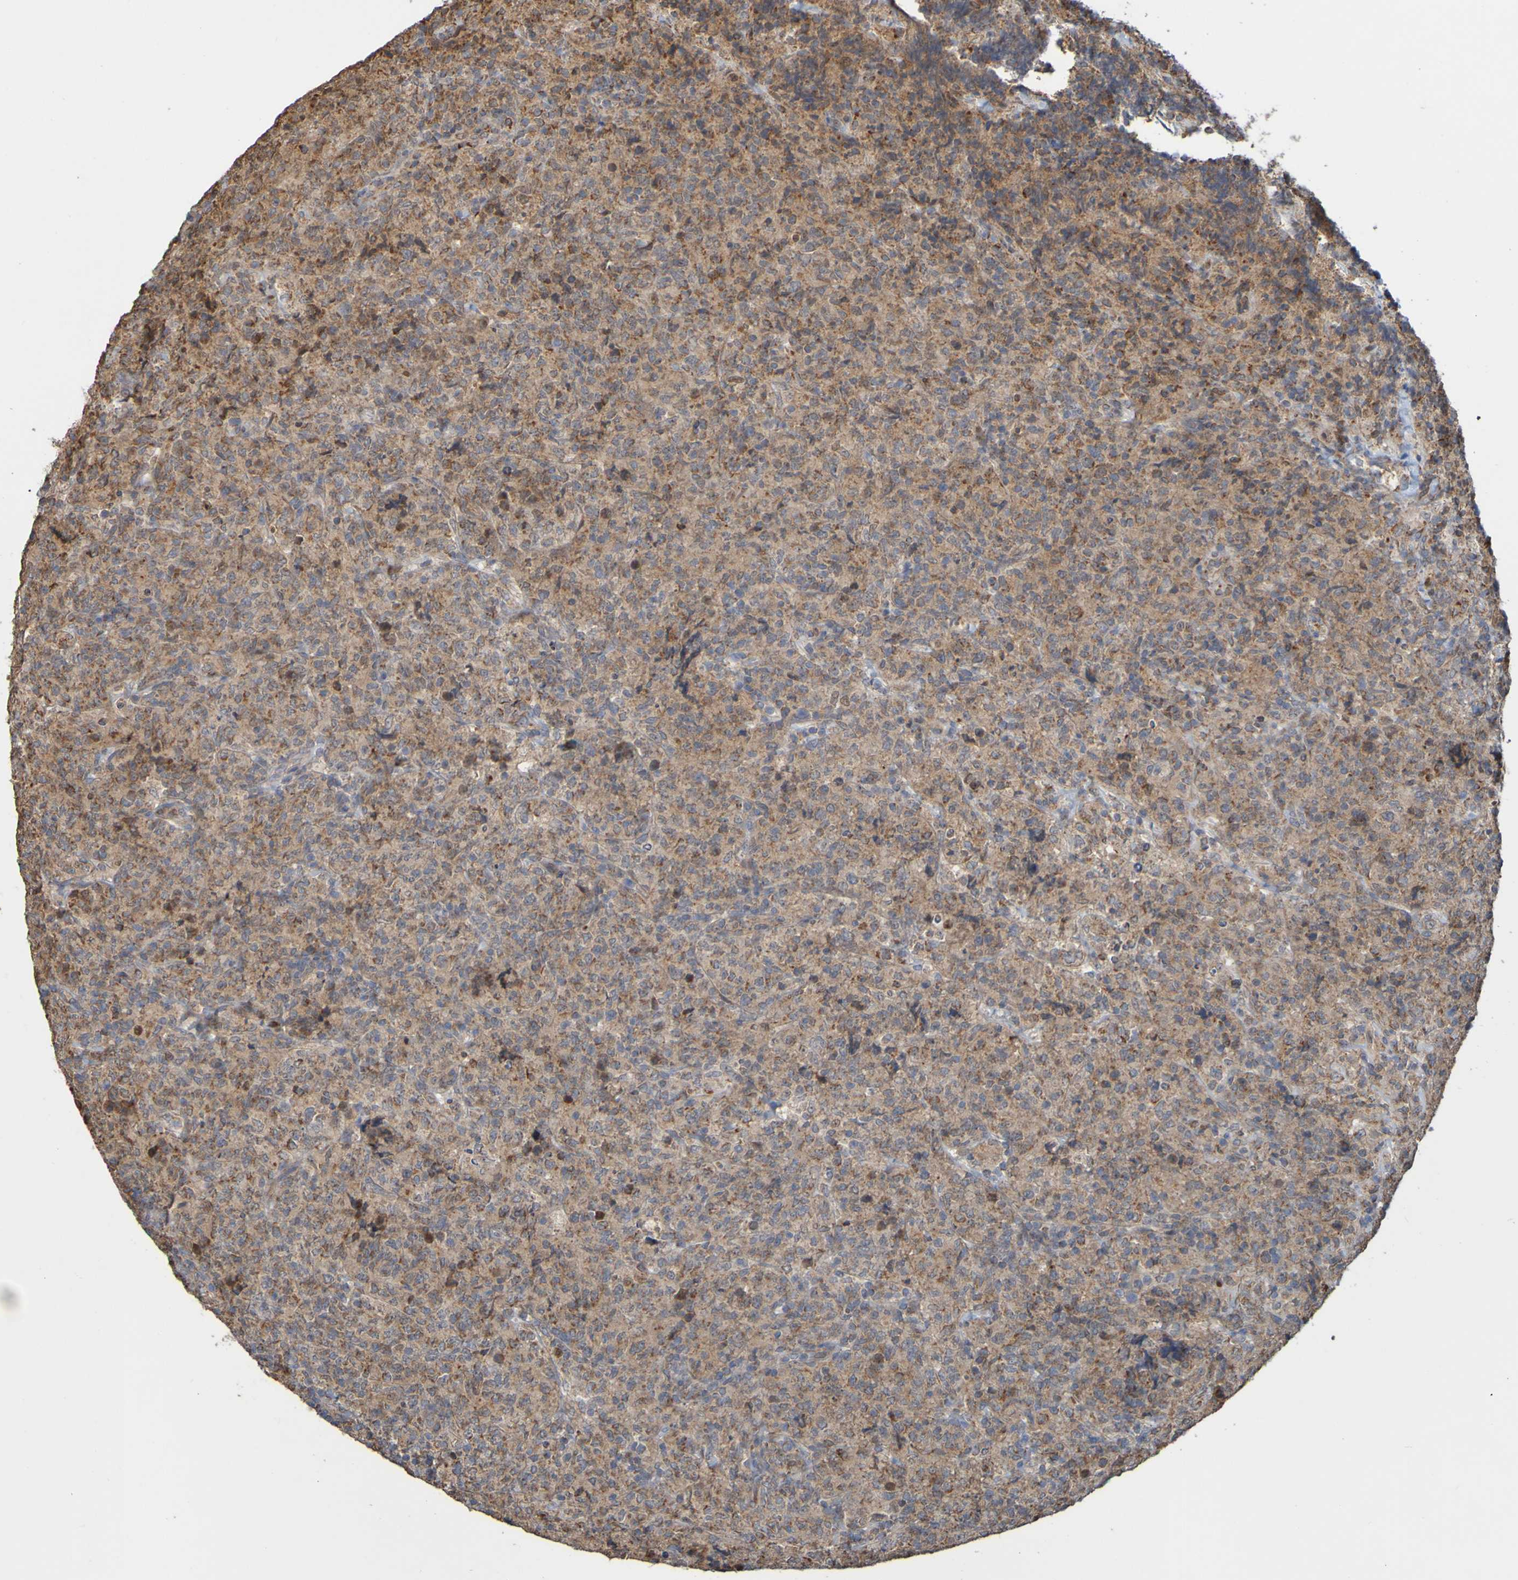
{"staining": {"intensity": "moderate", "quantity": ">75%", "location": "cytoplasmic/membranous"}, "tissue": "lymphoma", "cell_type": "Tumor cells", "image_type": "cancer", "snomed": [{"axis": "morphology", "description": "Malignant lymphoma, non-Hodgkin's type, High grade"}, {"axis": "topography", "description": "Tonsil"}], "caption": "Protein positivity by immunohistochemistry demonstrates moderate cytoplasmic/membranous positivity in about >75% of tumor cells in malignant lymphoma, non-Hodgkin's type (high-grade).", "gene": "TMBIM1", "patient": {"sex": "female", "age": 36}}